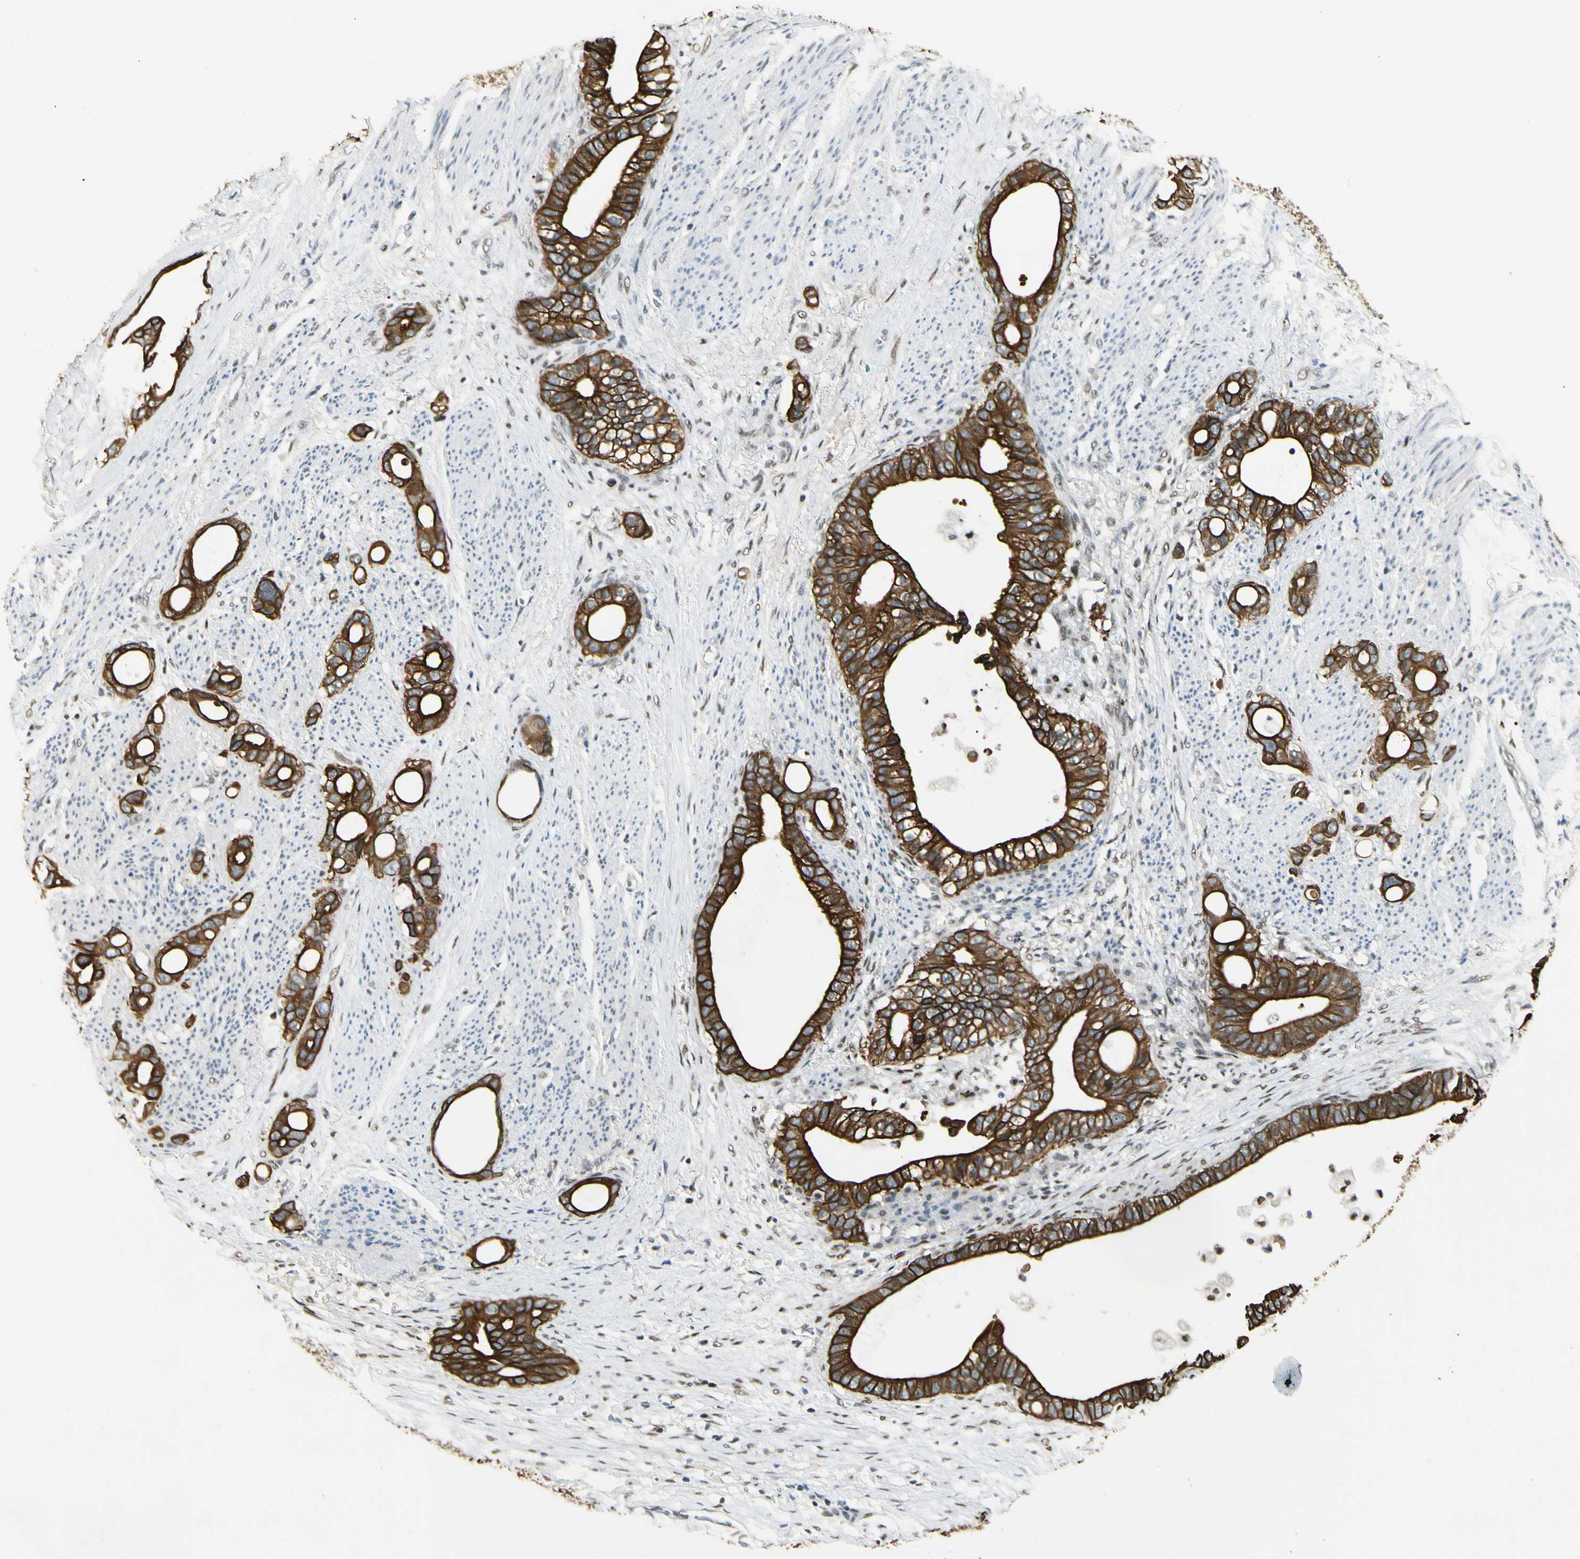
{"staining": {"intensity": "strong", "quantity": ">75%", "location": "cytoplasmic/membranous"}, "tissue": "stomach cancer", "cell_type": "Tumor cells", "image_type": "cancer", "snomed": [{"axis": "morphology", "description": "Adenocarcinoma, NOS"}, {"axis": "topography", "description": "Stomach"}], "caption": "Immunohistochemical staining of human stomach adenocarcinoma demonstrates high levels of strong cytoplasmic/membranous expression in approximately >75% of tumor cells. Using DAB (3,3'-diaminobenzidine) (brown) and hematoxylin (blue) stains, captured at high magnification using brightfield microscopy.", "gene": "ATXN1", "patient": {"sex": "female", "age": 75}}